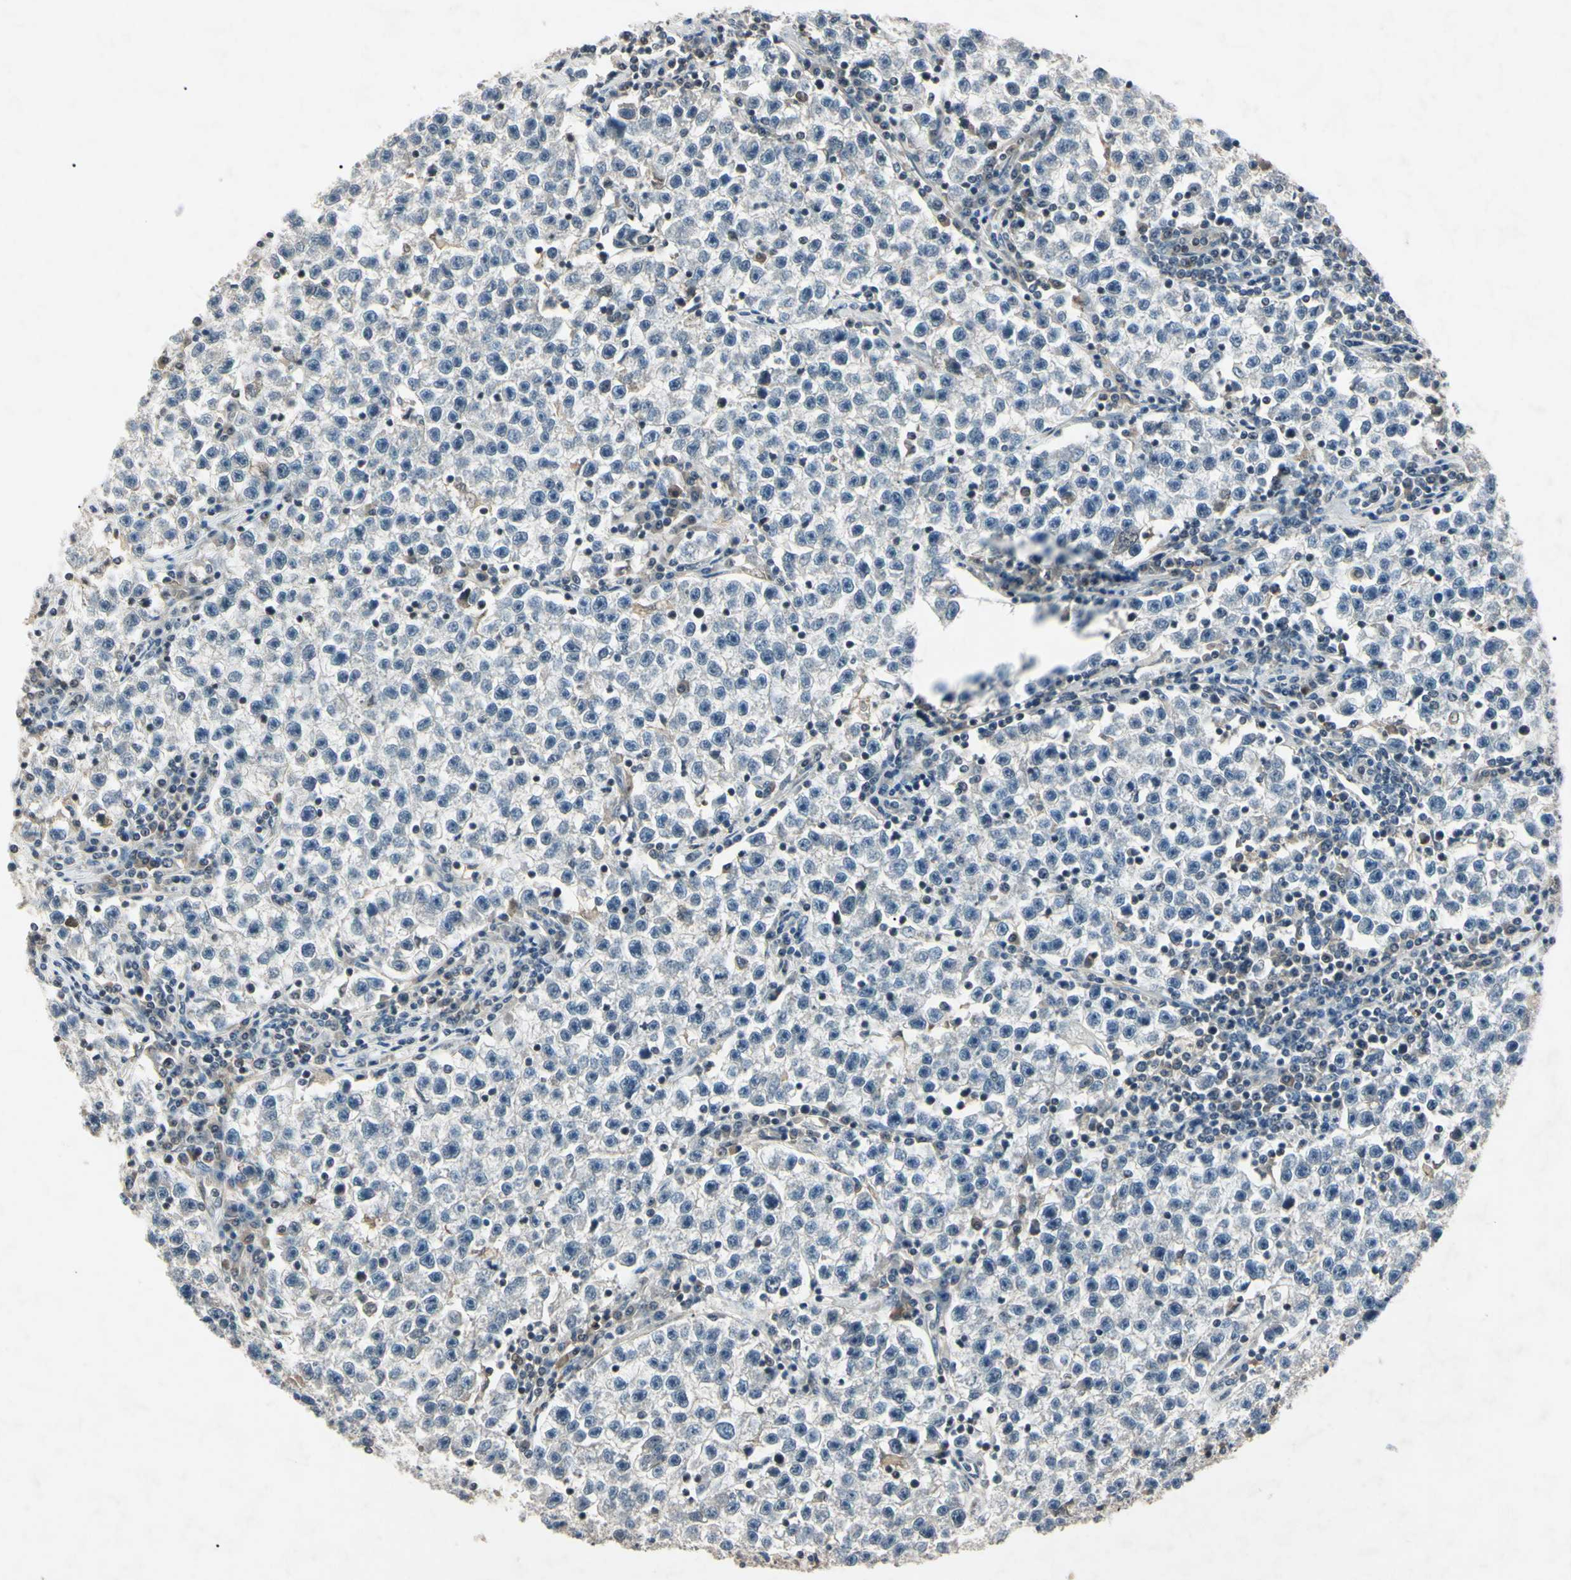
{"staining": {"intensity": "negative", "quantity": "none", "location": "none"}, "tissue": "testis cancer", "cell_type": "Tumor cells", "image_type": "cancer", "snomed": [{"axis": "morphology", "description": "Seminoma, NOS"}, {"axis": "topography", "description": "Testis"}], "caption": "Immunohistochemical staining of testis seminoma exhibits no significant staining in tumor cells. The staining is performed using DAB (3,3'-diaminobenzidine) brown chromogen with nuclei counter-stained in using hematoxylin.", "gene": "AEBP1", "patient": {"sex": "male", "age": 22}}